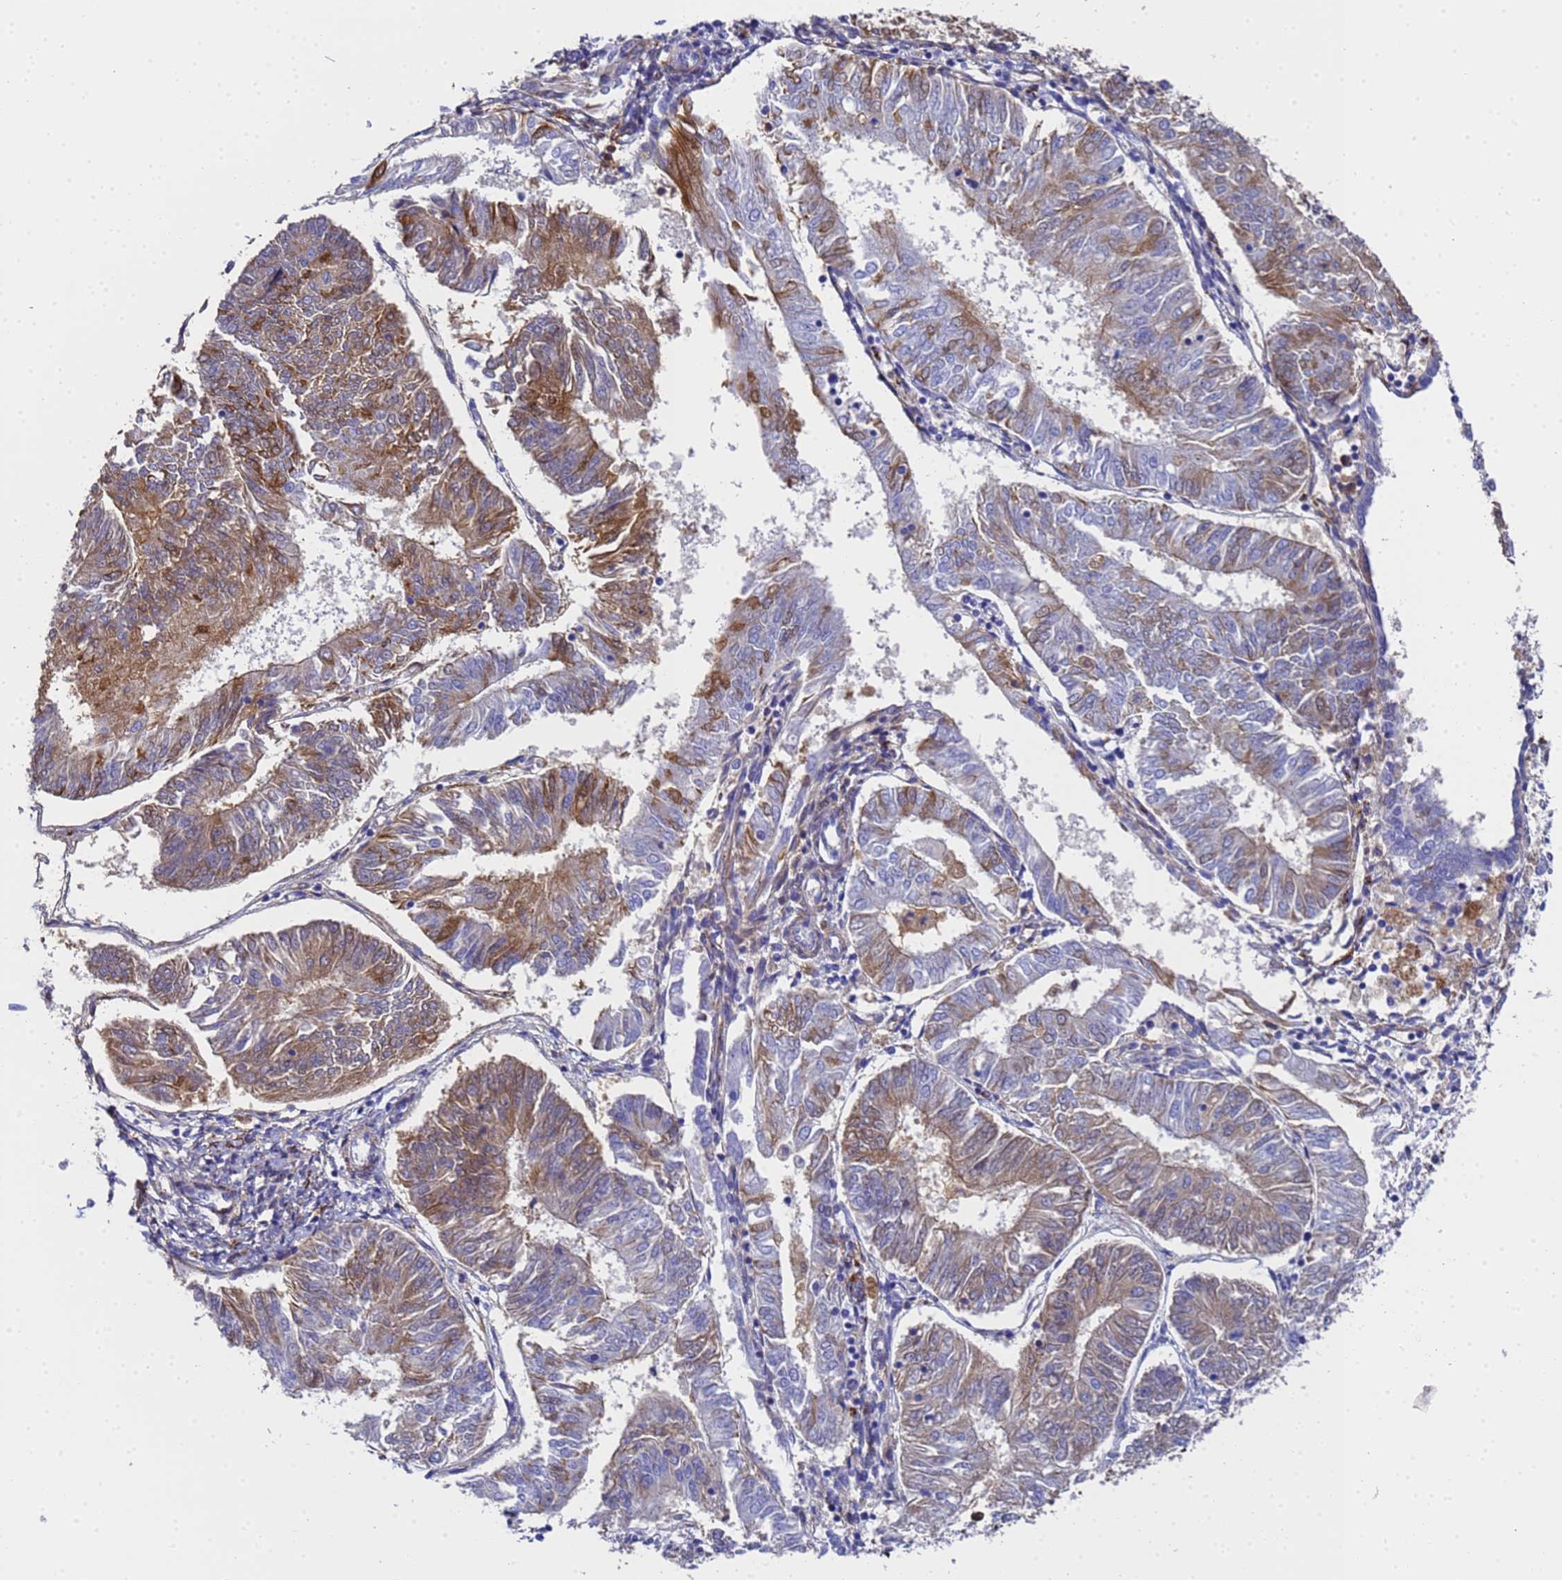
{"staining": {"intensity": "strong", "quantity": "25%-75%", "location": "cytoplasmic/membranous"}, "tissue": "endometrial cancer", "cell_type": "Tumor cells", "image_type": "cancer", "snomed": [{"axis": "morphology", "description": "Adenocarcinoma, NOS"}, {"axis": "topography", "description": "Endometrium"}], "caption": "Endometrial cancer (adenocarcinoma) stained with a protein marker exhibits strong staining in tumor cells.", "gene": "ADIPOQ", "patient": {"sex": "female", "age": 58}}